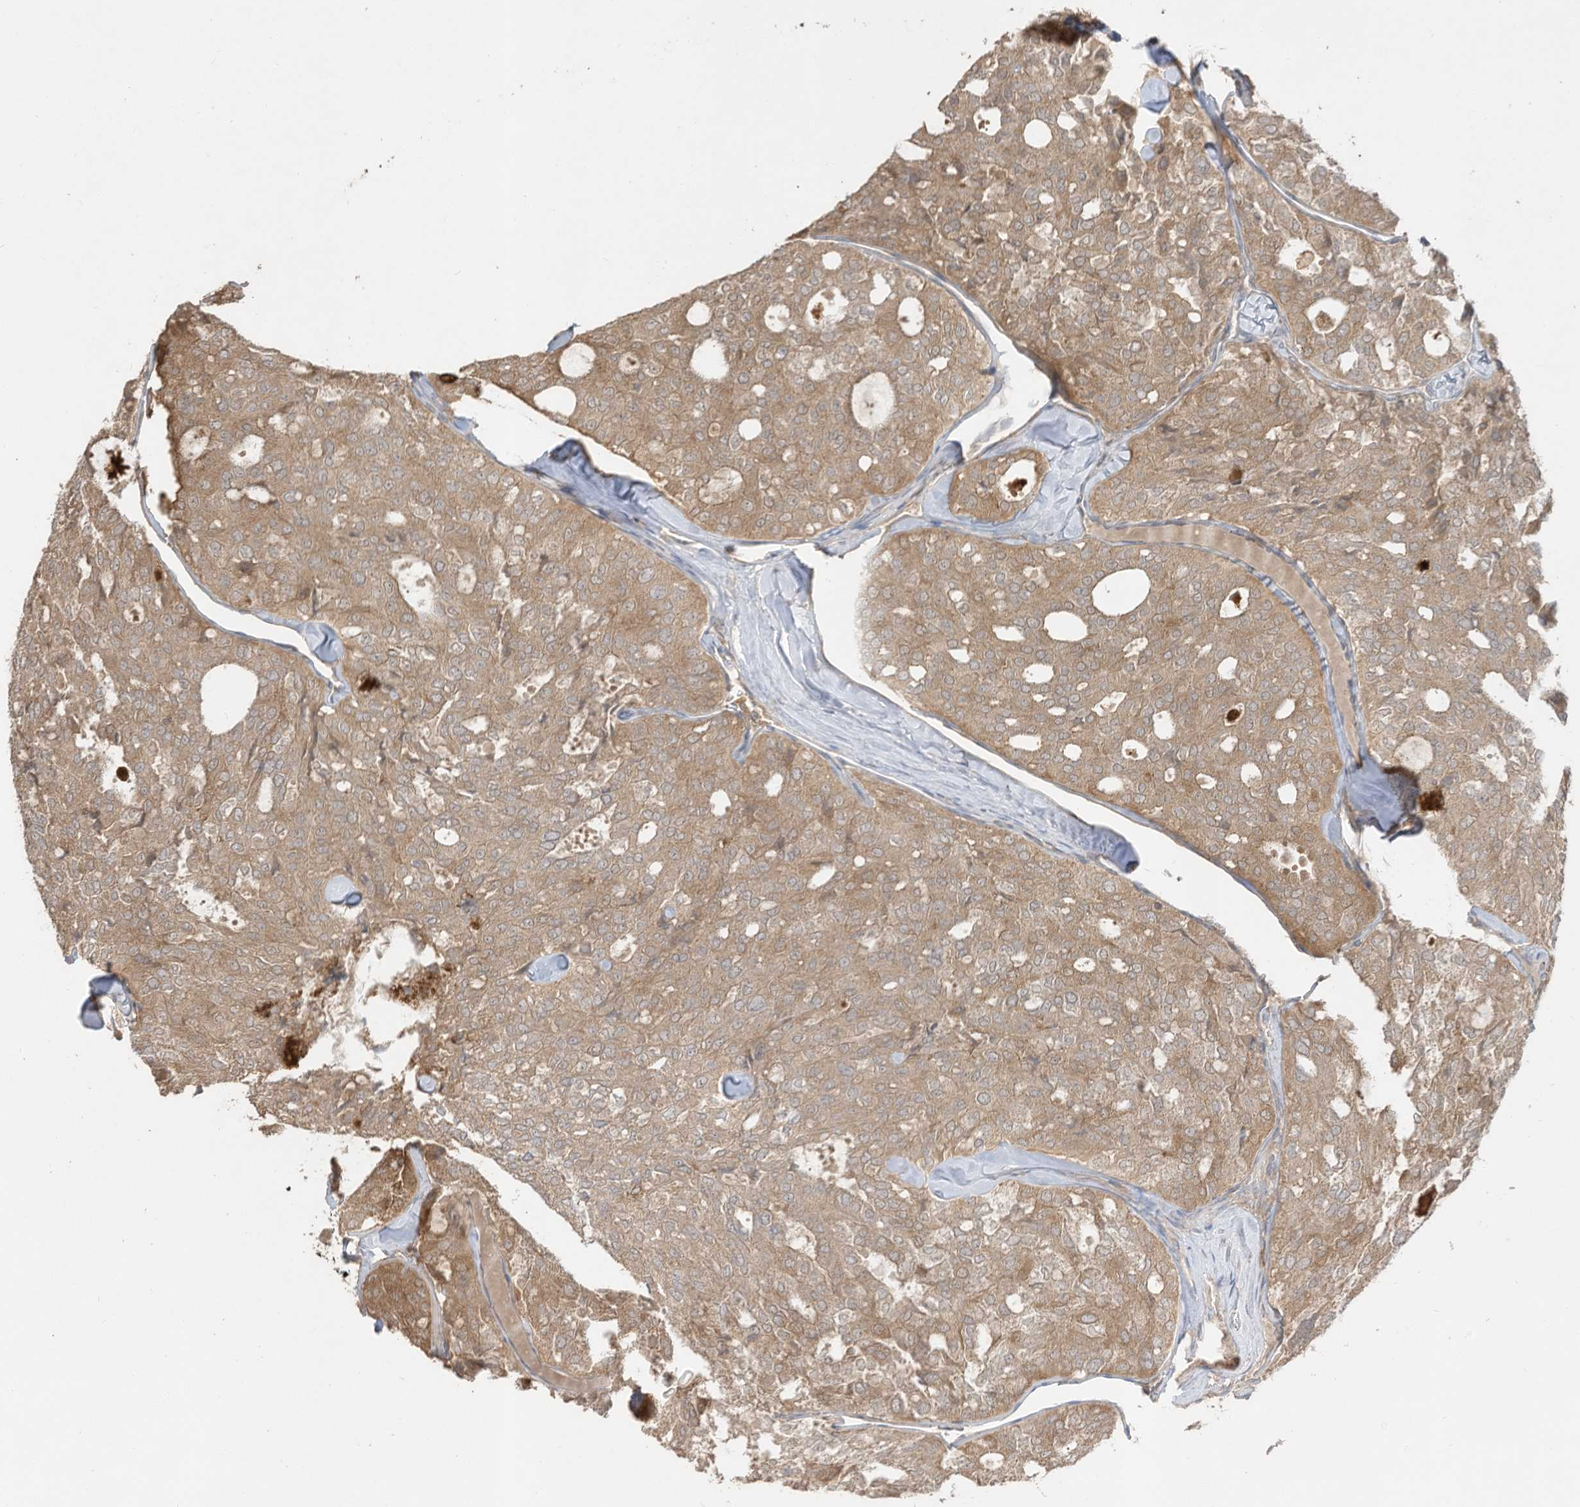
{"staining": {"intensity": "moderate", "quantity": ">75%", "location": "cytoplasmic/membranous"}, "tissue": "thyroid cancer", "cell_type": "Tumor cells", "image_type": "cancer", "snomed": [{"axis": "morphology", "description": "Follicular adenoma carcinoma, NOS"}, {"axis": "topography", "description": "Thyroid gland"}], "caption": "A brown stain shows moderate cytoplasmic/membranous expression of a protein in thyroid cancer (follicular adenoma carcinoma) tumor cells.", "gene": "LDAH", "patient": {"sex": "male", "age": 75}}